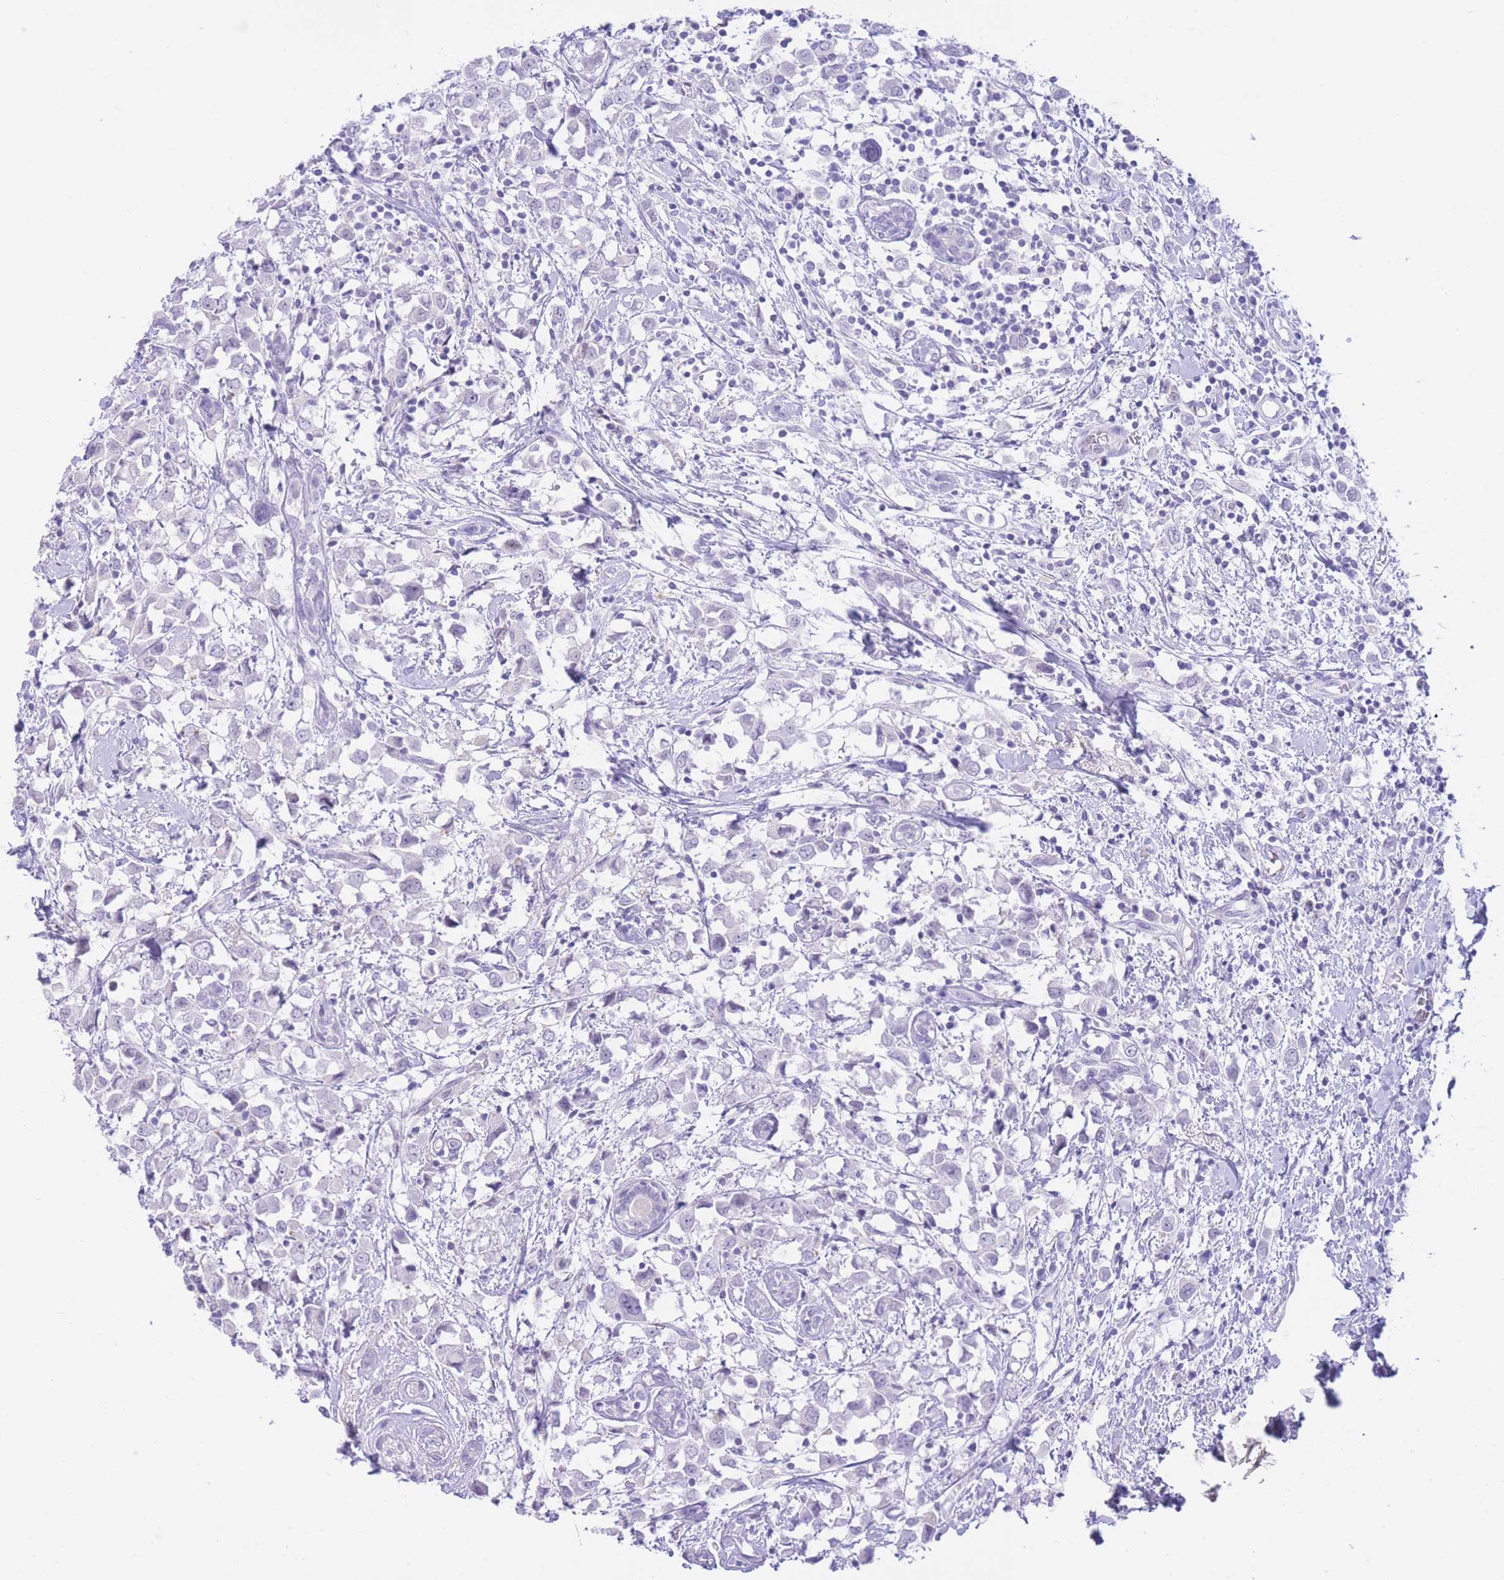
{"staining": {"intensity": "negative", "quantity": "none", "location": "none"}, "tissue": "breast cancer", "cell_type": "Tumor cells", "image_type": "cancer", "snomed": [{"axis": "morphology", "description": "Duct carcinoma"}, {"axis": "topography", "description": "Breast"}], "caption": "Breast infiltrating ductal carcinoma stained for a protein using IHC shows no positivity tumor cells.", "gene": "ZNF212", "patient": {"sex": "female", "age": 61}}